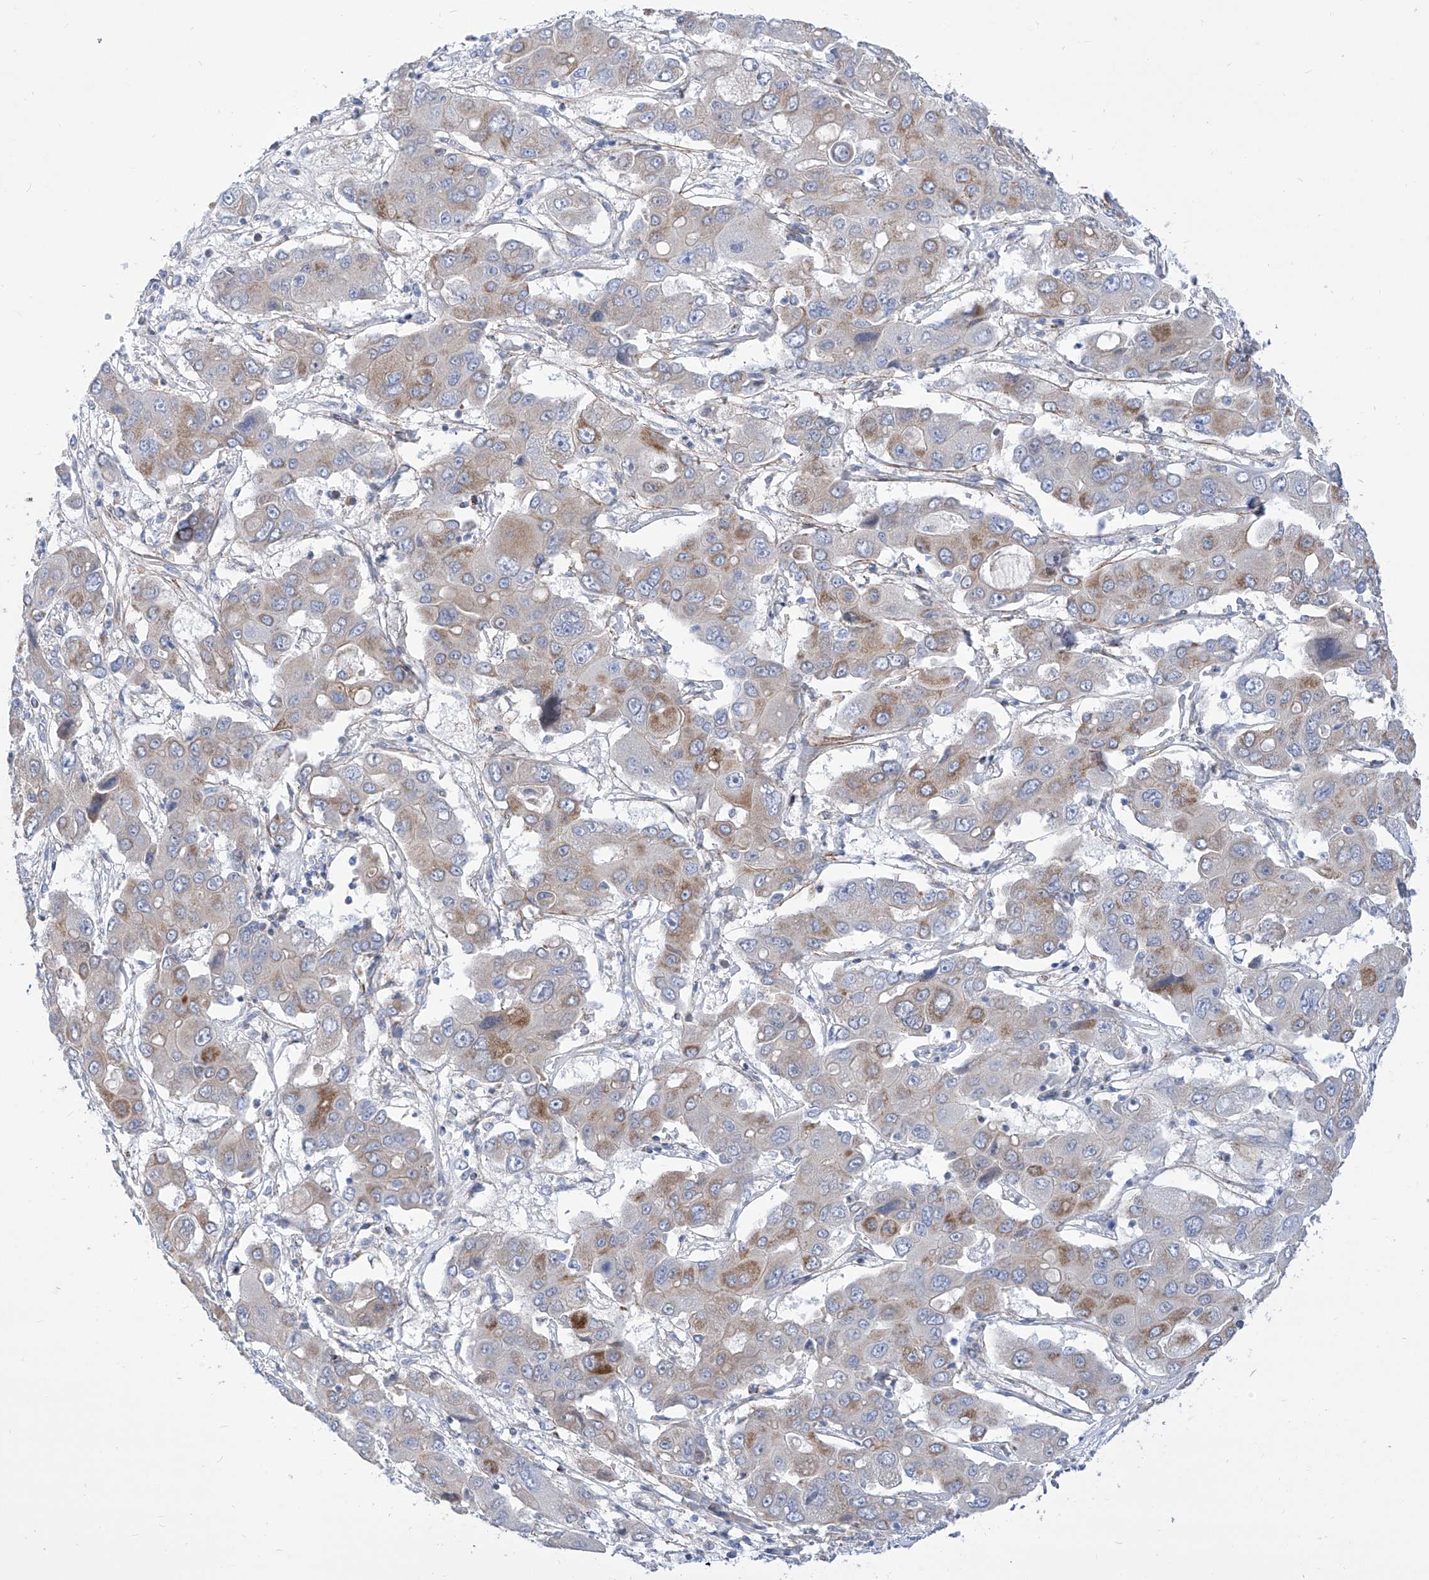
{"staining": {"intensity": "moderate", "quantity": "<25%", "location": "cytoplasmic/membranous"}, "tissue": "liver cancer", "cell_type": "Tumor cells", "image_type": "cancer", "snomed": [{"axis": "morphology", "description": "Cholangiocarcinoma"}, {"axis": "topography", "description": "Liver"}], "caption": "Moderate cytoplasmic/membranous expression is present in about <25% of tumor cells in liver cholangiocarcinoma.", "gene": "SRBD1", "patient": {"sex": "male", "age": 67}}